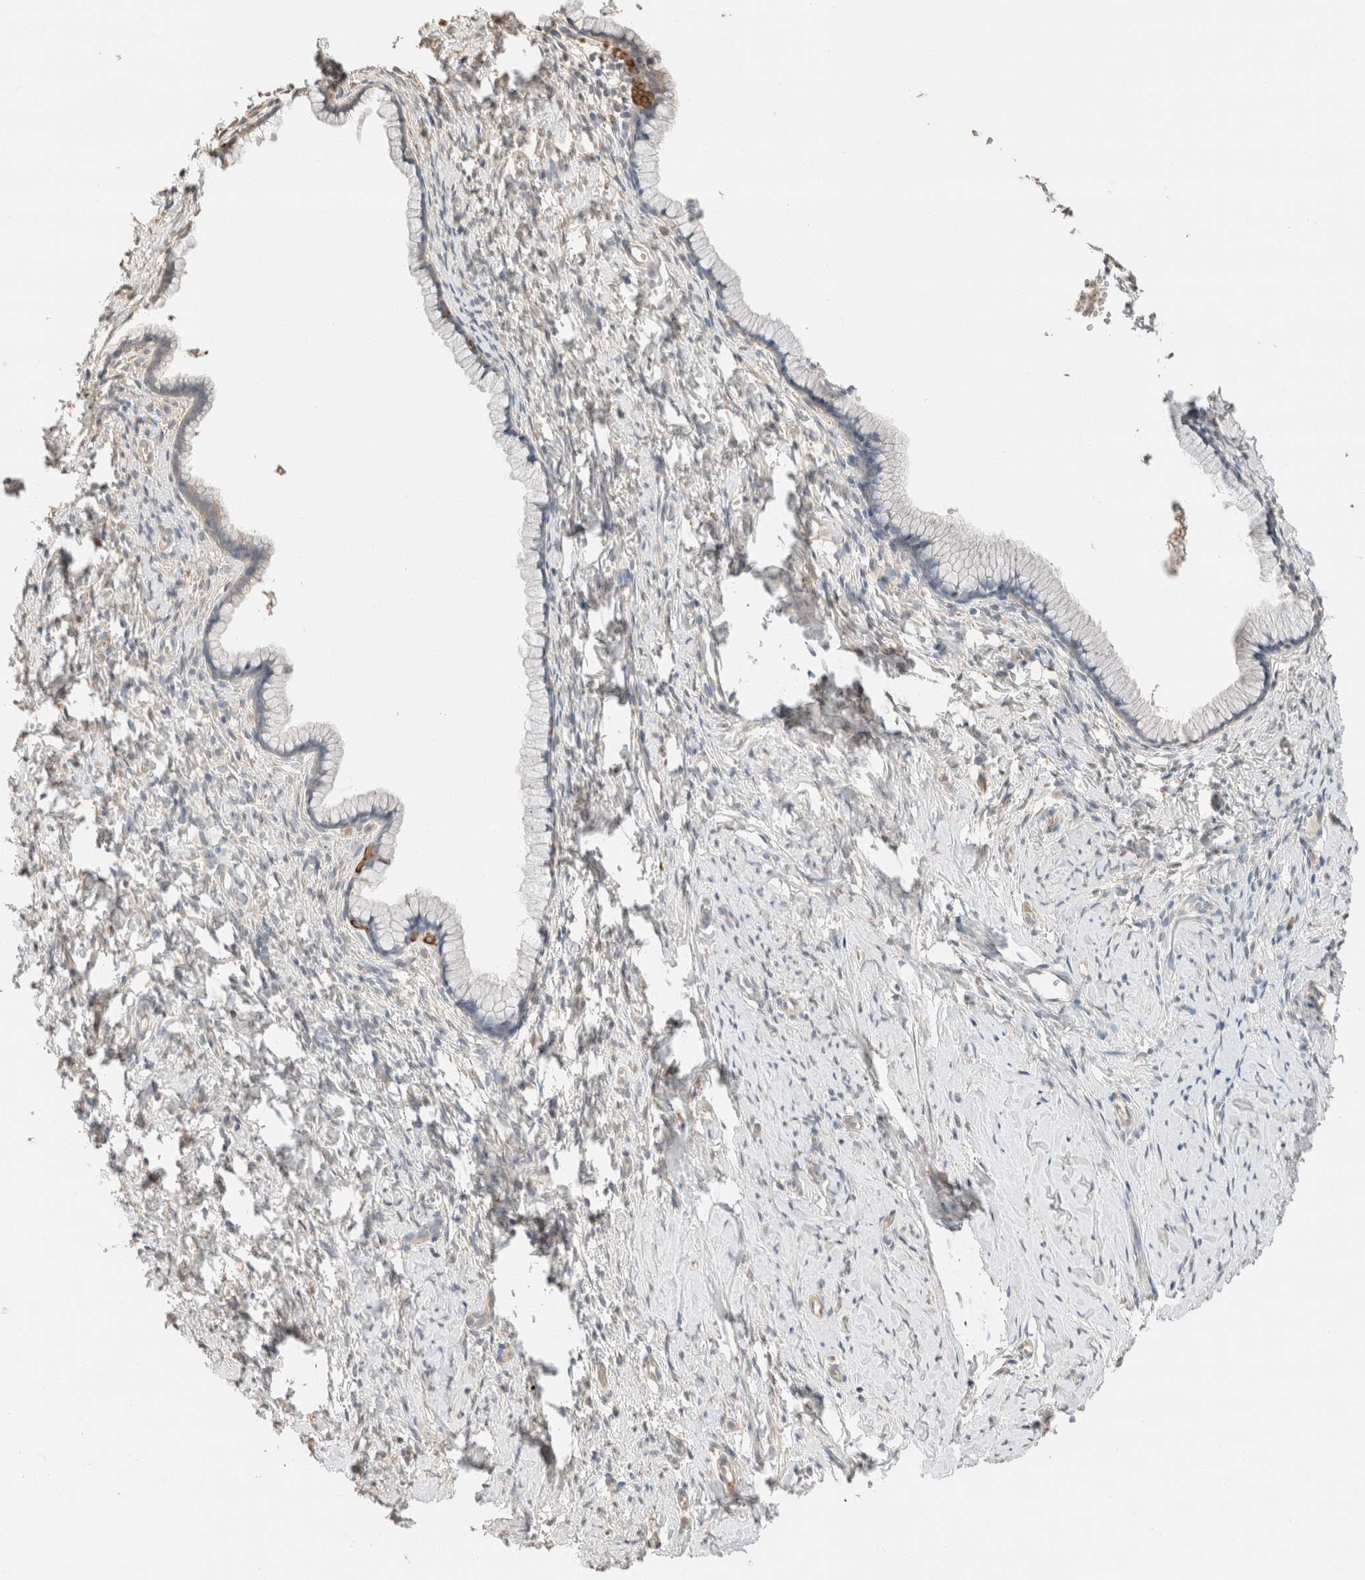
{"staining": {"intensity": "negative", "quantity": "none", "location": "none"}, "tissue": "cervix", "cell_type": "Glandular cells", "image_type": "normal", "snomed": [{"axis": "morphology", "description": "Normal tissue, NOS"}, {"axis": "topography", "description": "Cervix"}], "caption": "This micrograph is of benign cervix stained with immunohistochemistry to label a protein in brown with the nuclei are counter-stained blue. There is no positivity in glandular cells.", "gene": "TUBD1", "patient": {"sex": "female", "age": 75}}